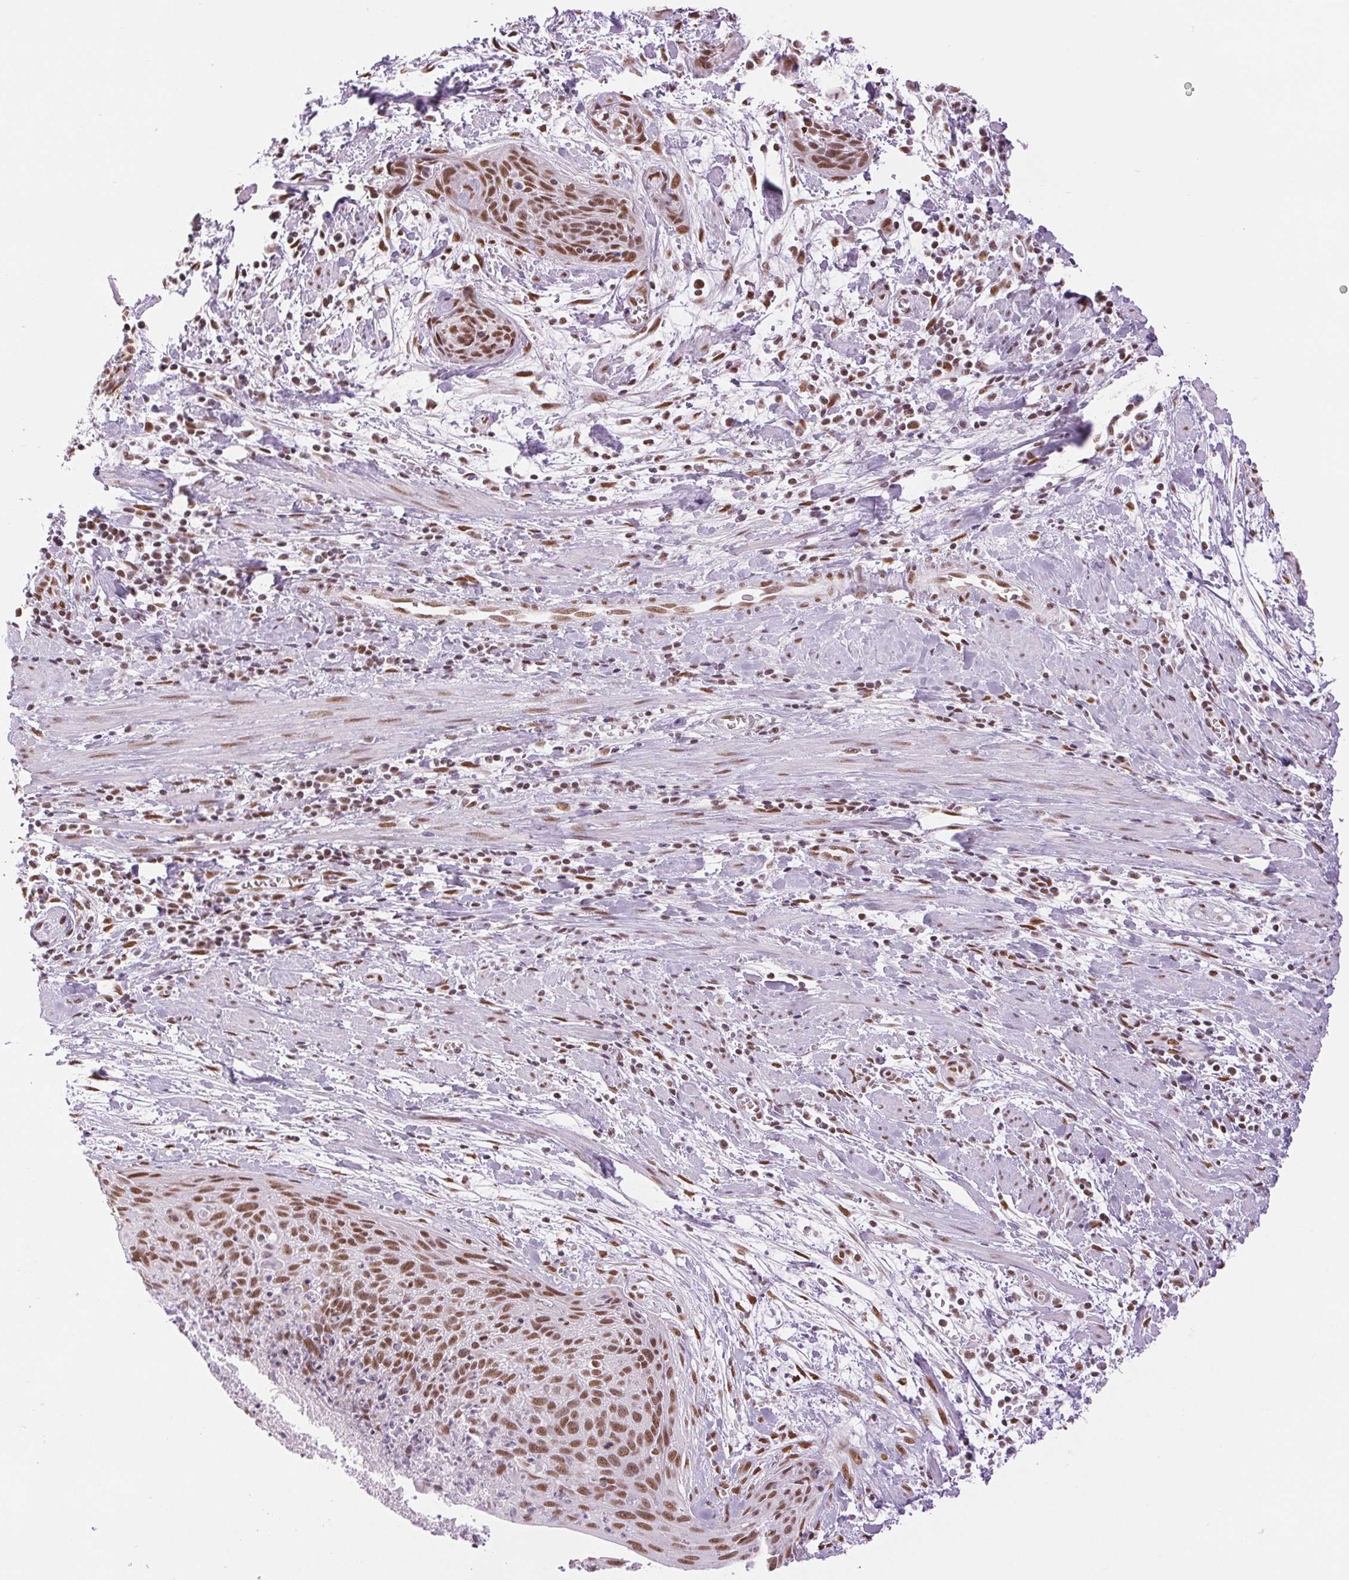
{"staining": {"intensity": "moderate", "quantity": ">75%", "location": "nuclear"}, "tissue": "cervical cancer", "cell_type": "Tumor cells", "image_type": "cancer", "snomed": [{"axis": "morphology", "description": "Squamous cell carcinoma, NOS"}, {"axis": "topography", "description": "Cervix"}], "caption": "This is an image of immunohistochemistry staining of cervical cancer (squamous cell carcinoma), which shows moderate positivity in the nuclear of tumor cells.", "gene": "ZFR2", "patient": {"sex": "female", "age": 55}}